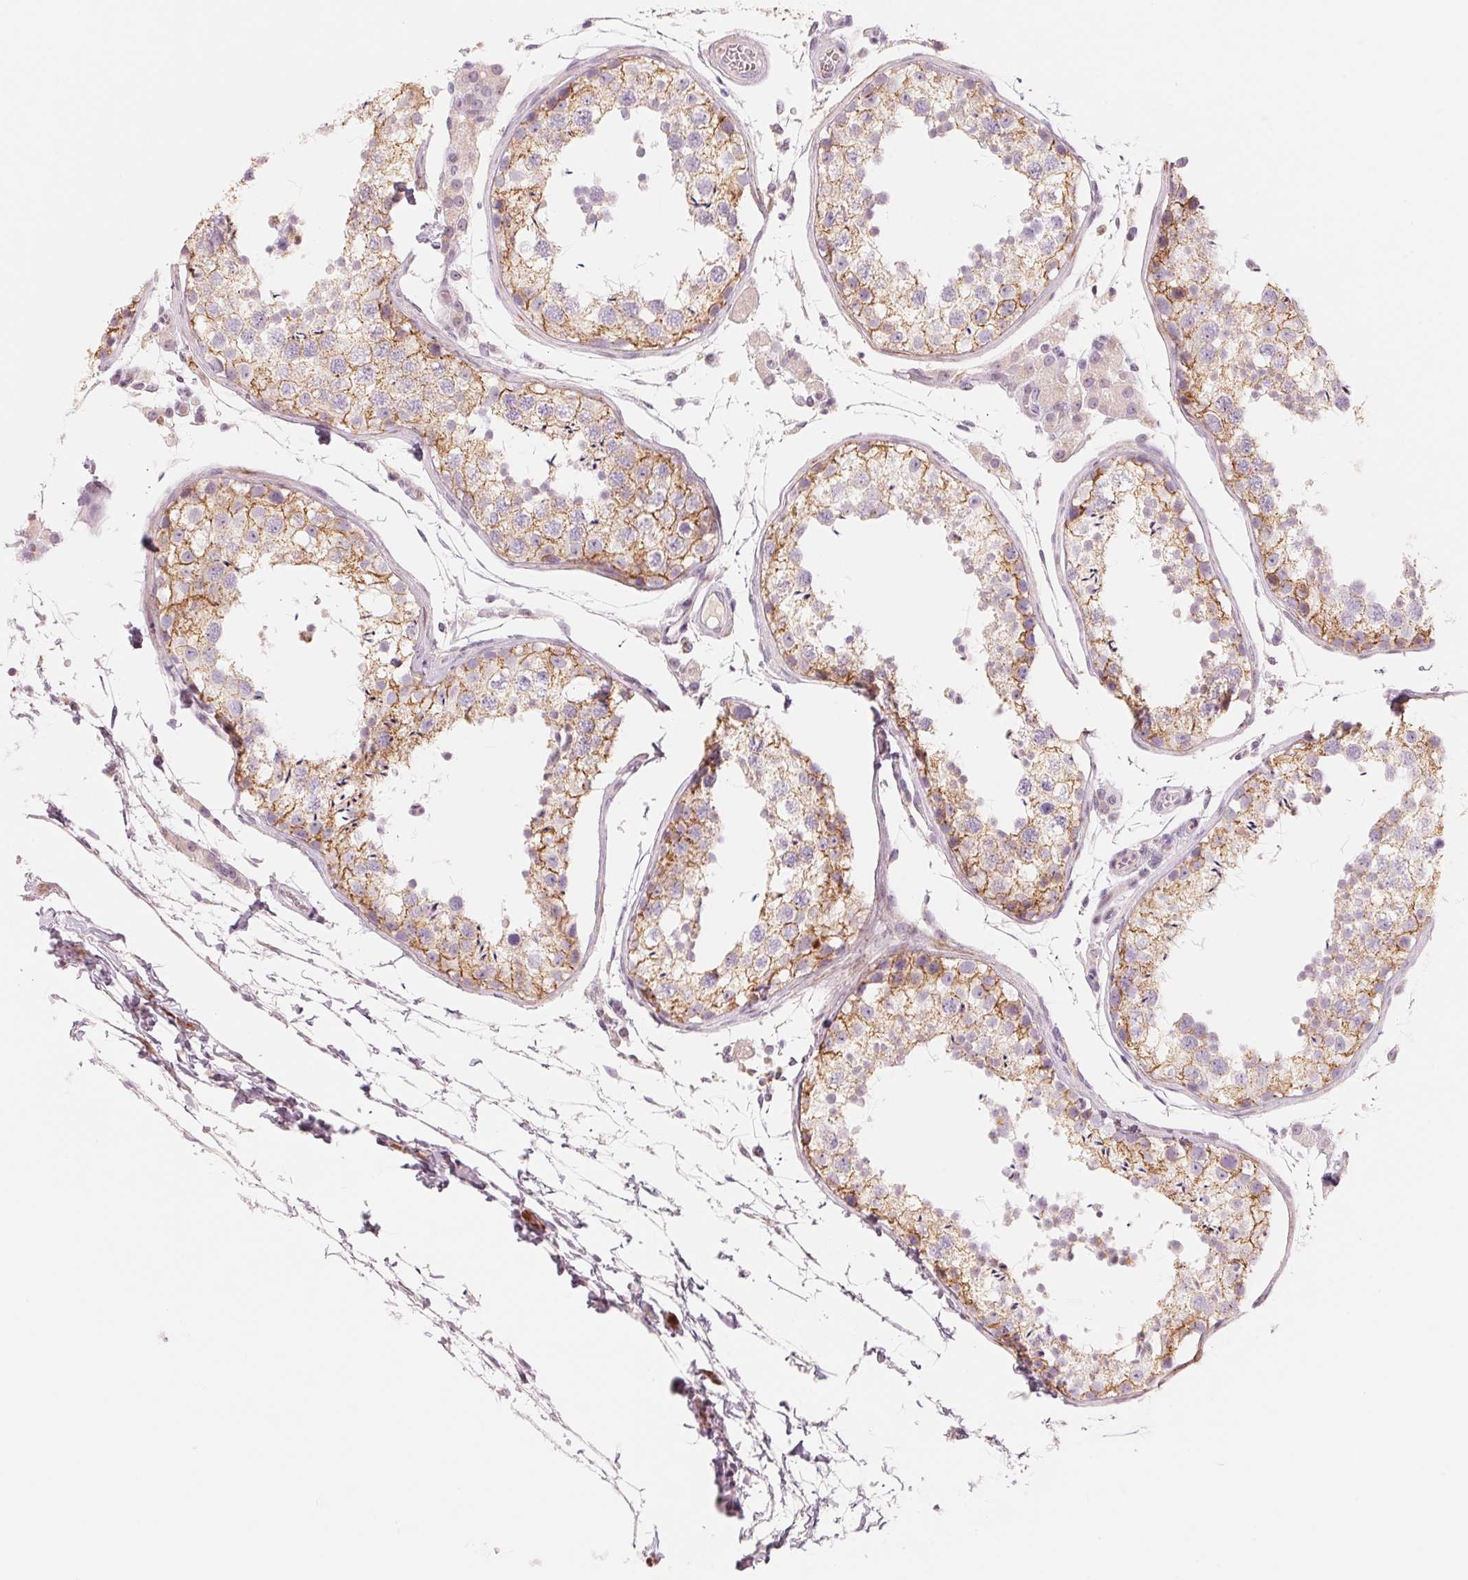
{"staining": {"intensity": "moderate", "quantity": "25%-75%", "location": "cytoplasmic/membranous"}, "tissue": "testis", "cell_type": "Cells in seminiferous ducts", "image_type": "normal", "snomed": [{"axis": "morphology", "description": "Normal tissue, NOS"}, {"axis": "topography", "description": "Testis"}], "caption": "A brown stain shows moderate cytoplasmic/membranous expression of a protein in cells in seminiferous ducts of unremarkable testis.", "gene": "SLC17A4", "patient": {"sex": "male", "age": 29}}